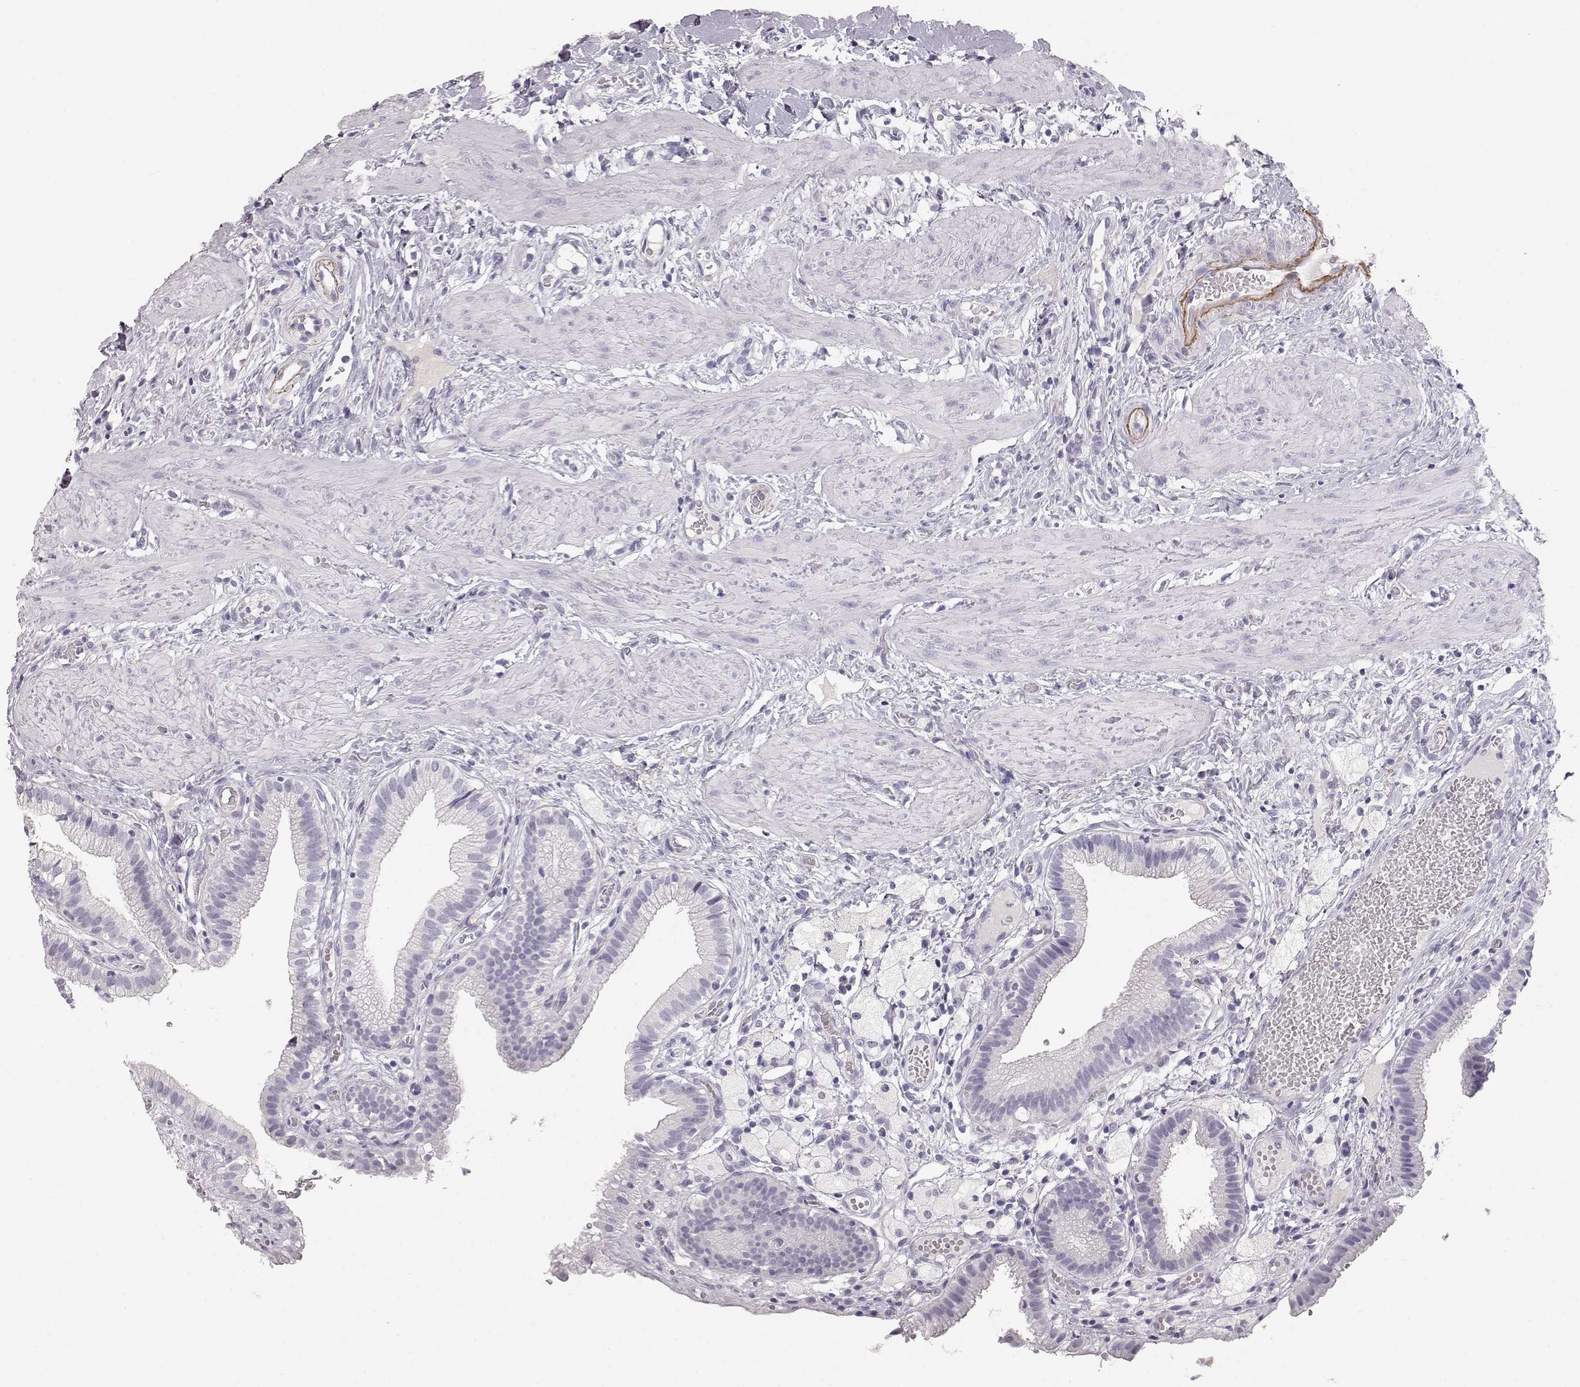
{"staining": {"intensity": "negative", "quantity": "none", "location": "none"}, "tissue": "gallbladder", "cell_type": "Glandular cells", "image_type": "normal", "snomed": [{"axis": "morphology", "description": "Normal tissue, NOS"}, {"axis": "topography", "description": "Gallbladder"}], "caption": "This photomicrograph is of benign gallbladder stained with IHC to label a protein in brown with the nuclei are counter-stained blue. There is no expression in glandular cells.", "gene": "KRTAP16", "patient": {"sex": "female", "age": 24}}